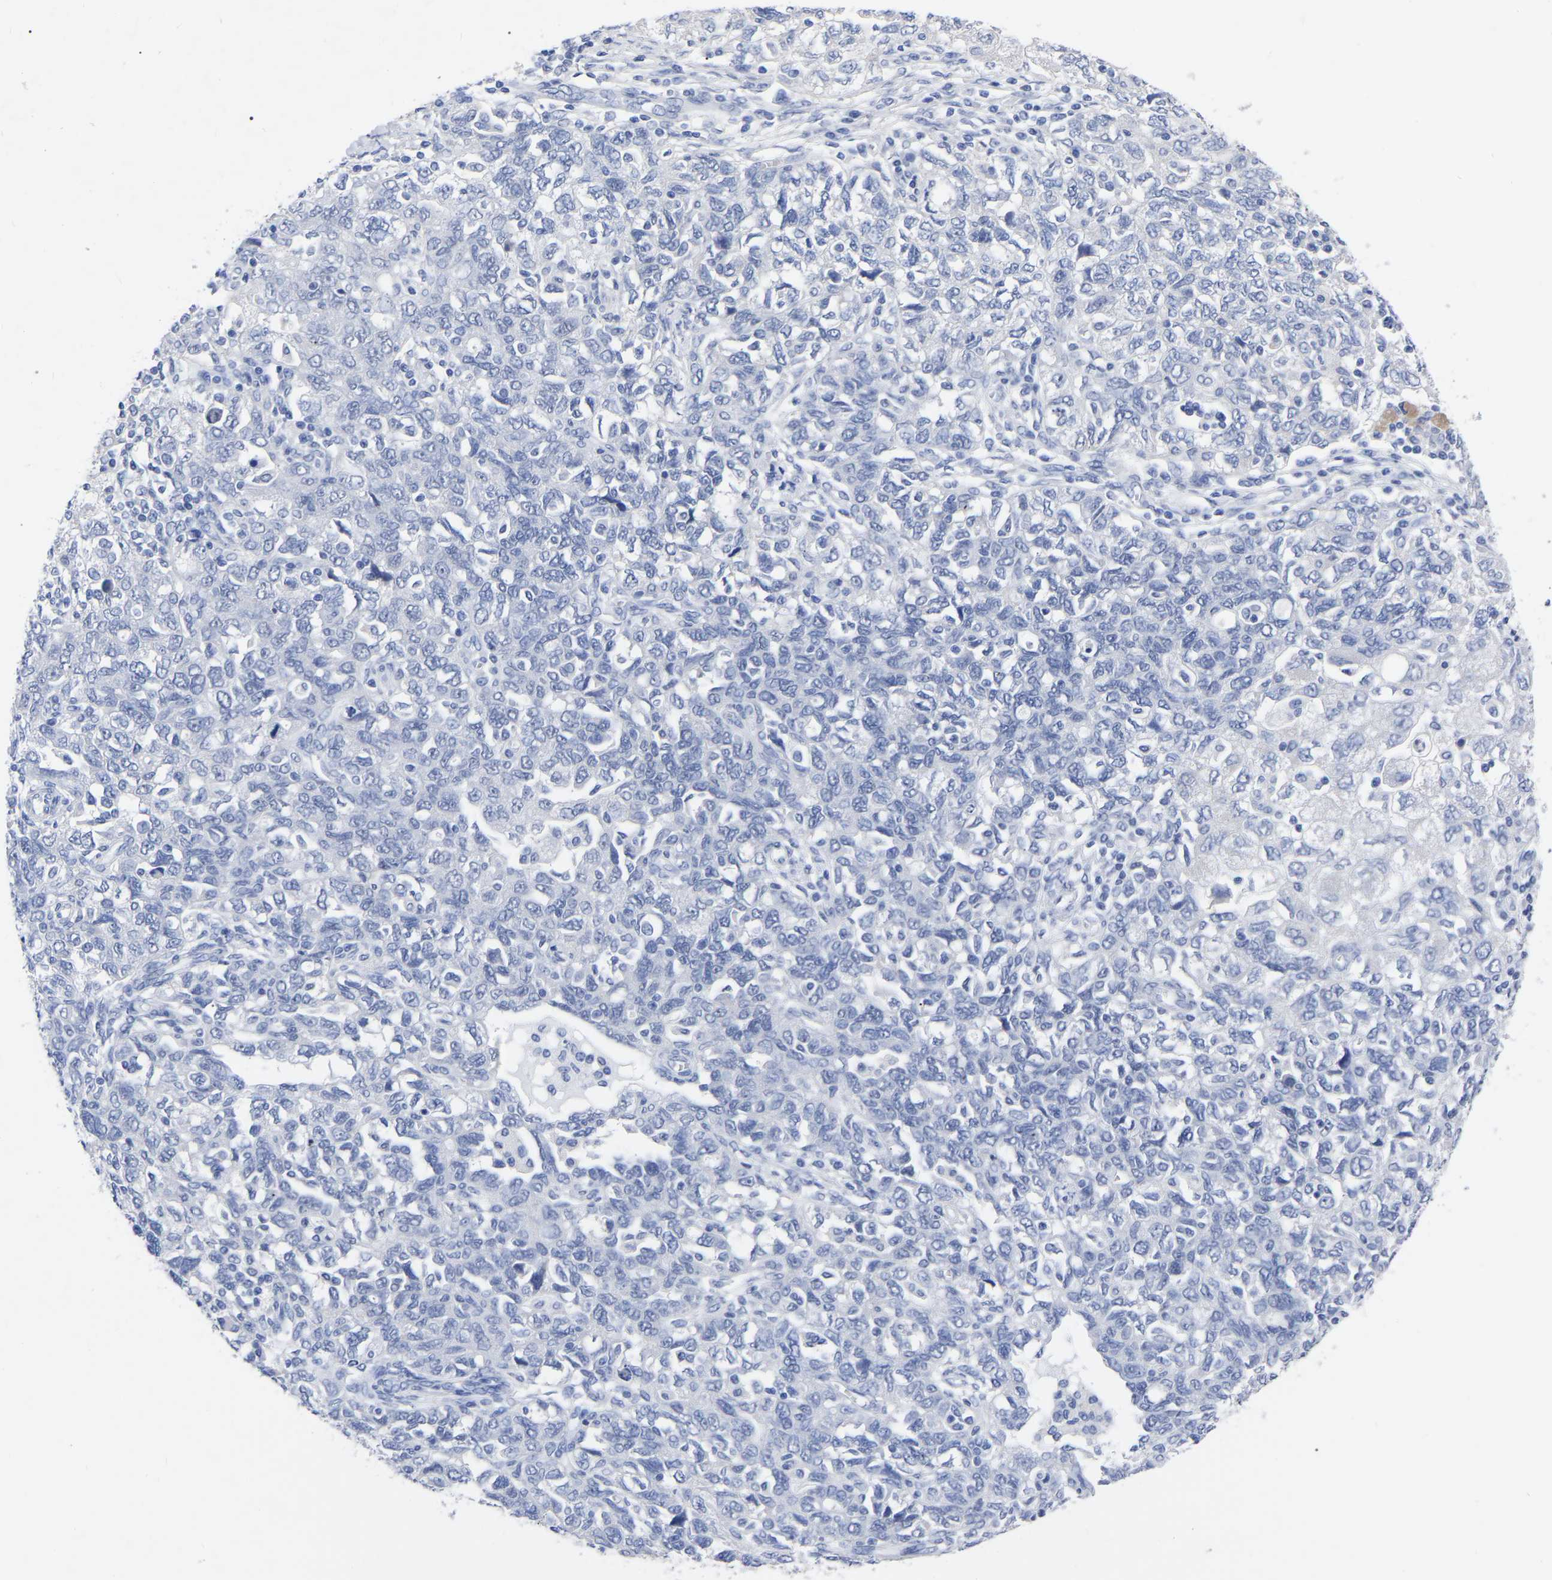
{"staining": {"intensity": "negative", "quantity": "none", "location": "none"}, "tissue": "ovarian cancer", "cell_type": "Tumor cells", "image_type": "cancer", "snomed": [{"axis": "morphology", "description": "Carcinoma, NOS"}, {"axis": "morphology", "description": "Cystadenocarcinoma, serous, NOS"}, {"axis": "topography", "description": "Ovary"}], "caption": "A histopathology image of serous cystadenocarcinoma (ovarian) stained for a protein demonstrates no brown staining in tumor cells. (DAB (3,3'-diaminobenzidine) immunohistochemistry visualized using brightfield microscopy, high magnification).", "gene": "ANXA13", "patient": {"sex": "female", "age": 69}}